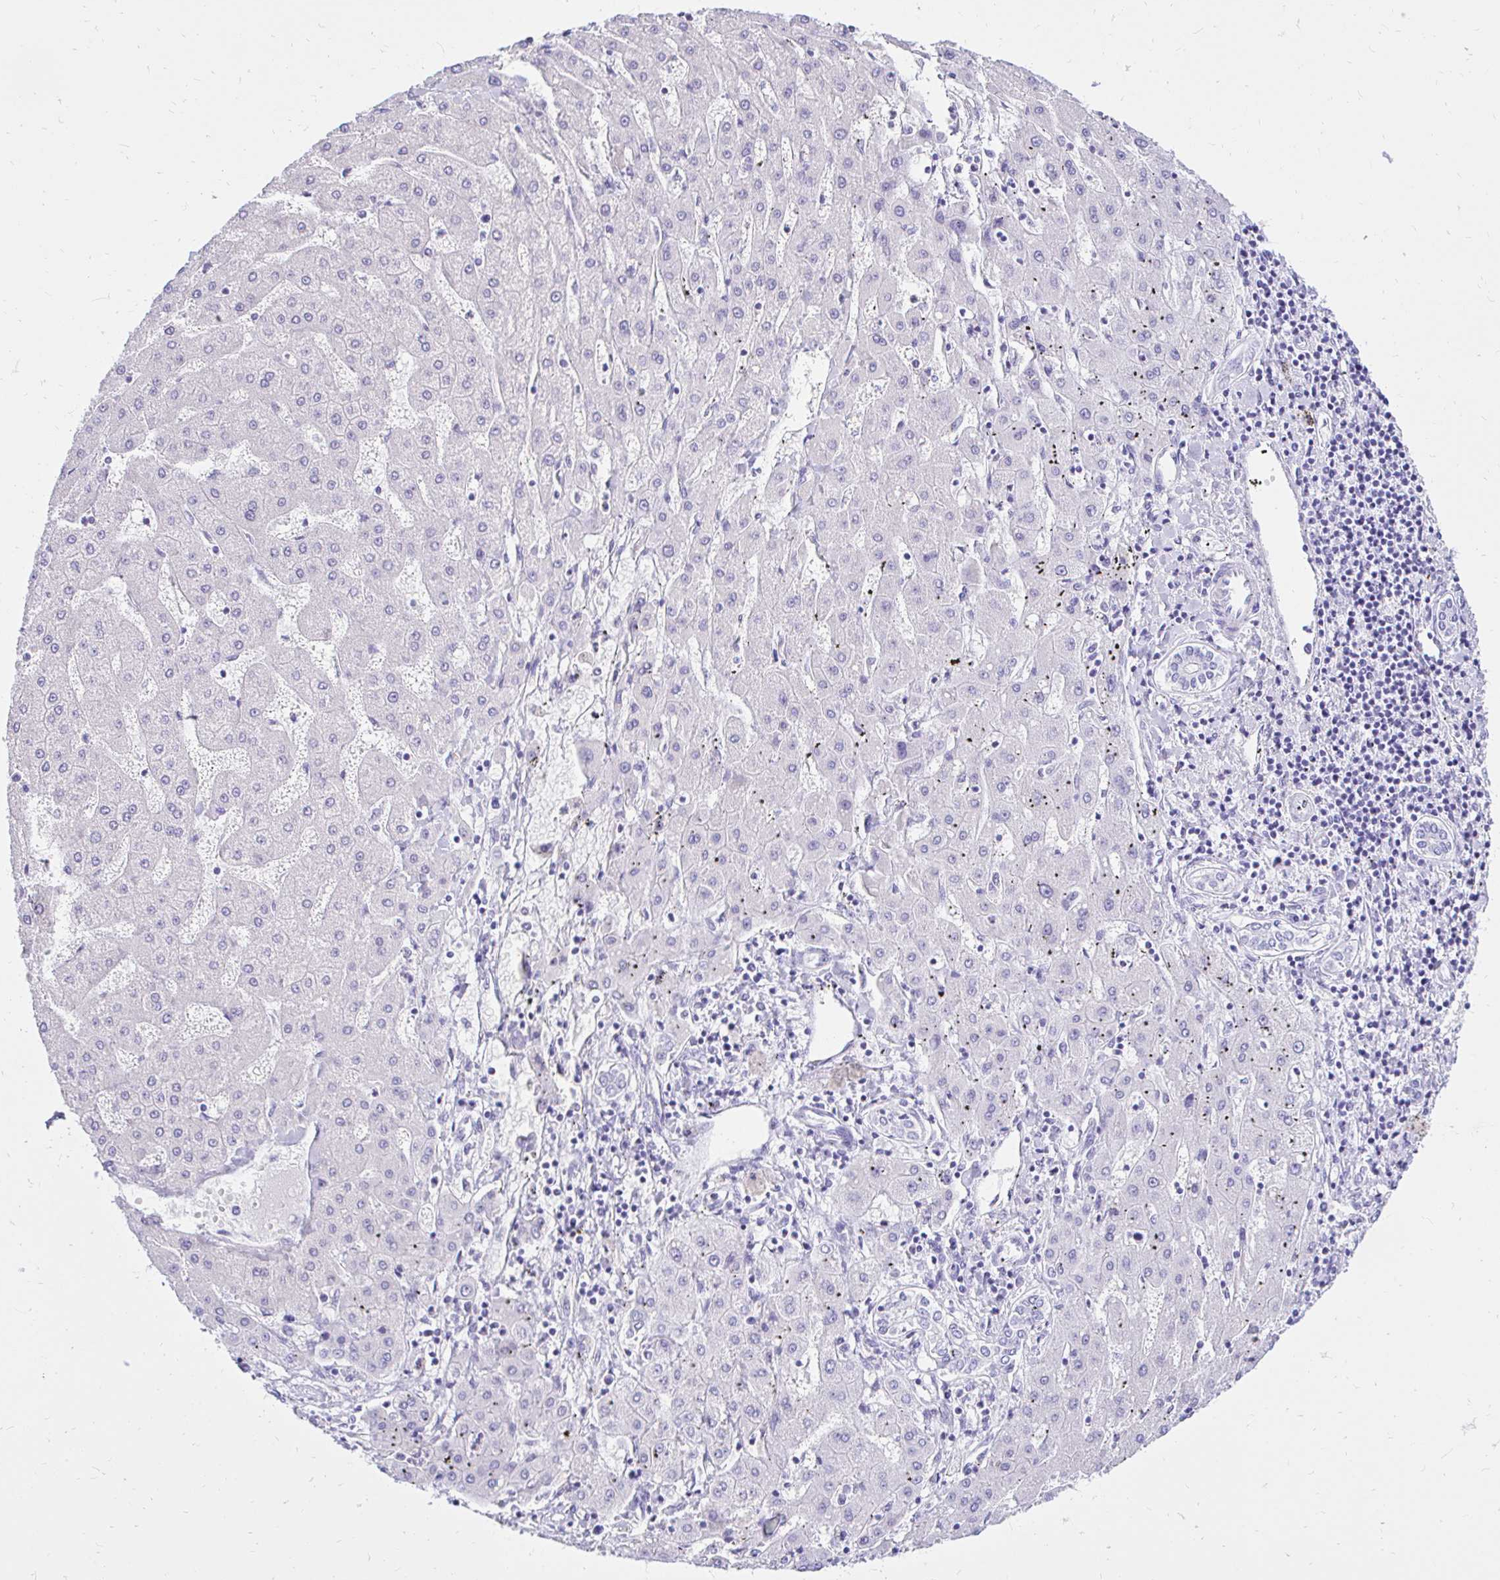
{"staining": {"intensity": "negative", "quantity": "none", "location": "none"}, "tissue": "liver cancer", "cell_type": "Tumor cells", "image_type": "cancer", "snomed": [{"axis": "morphology", "description": "Carcinoma, Hepatocellular, NOS"}, {"axis": "topography", "description": "Liver"}], "caption": "Liver hepatocellular carcinoma was stained to show a protein in brown. There is no significant expression in tumor cells.", "gene": "FATE1", "patient": {"sex": "male", "age": 72}}